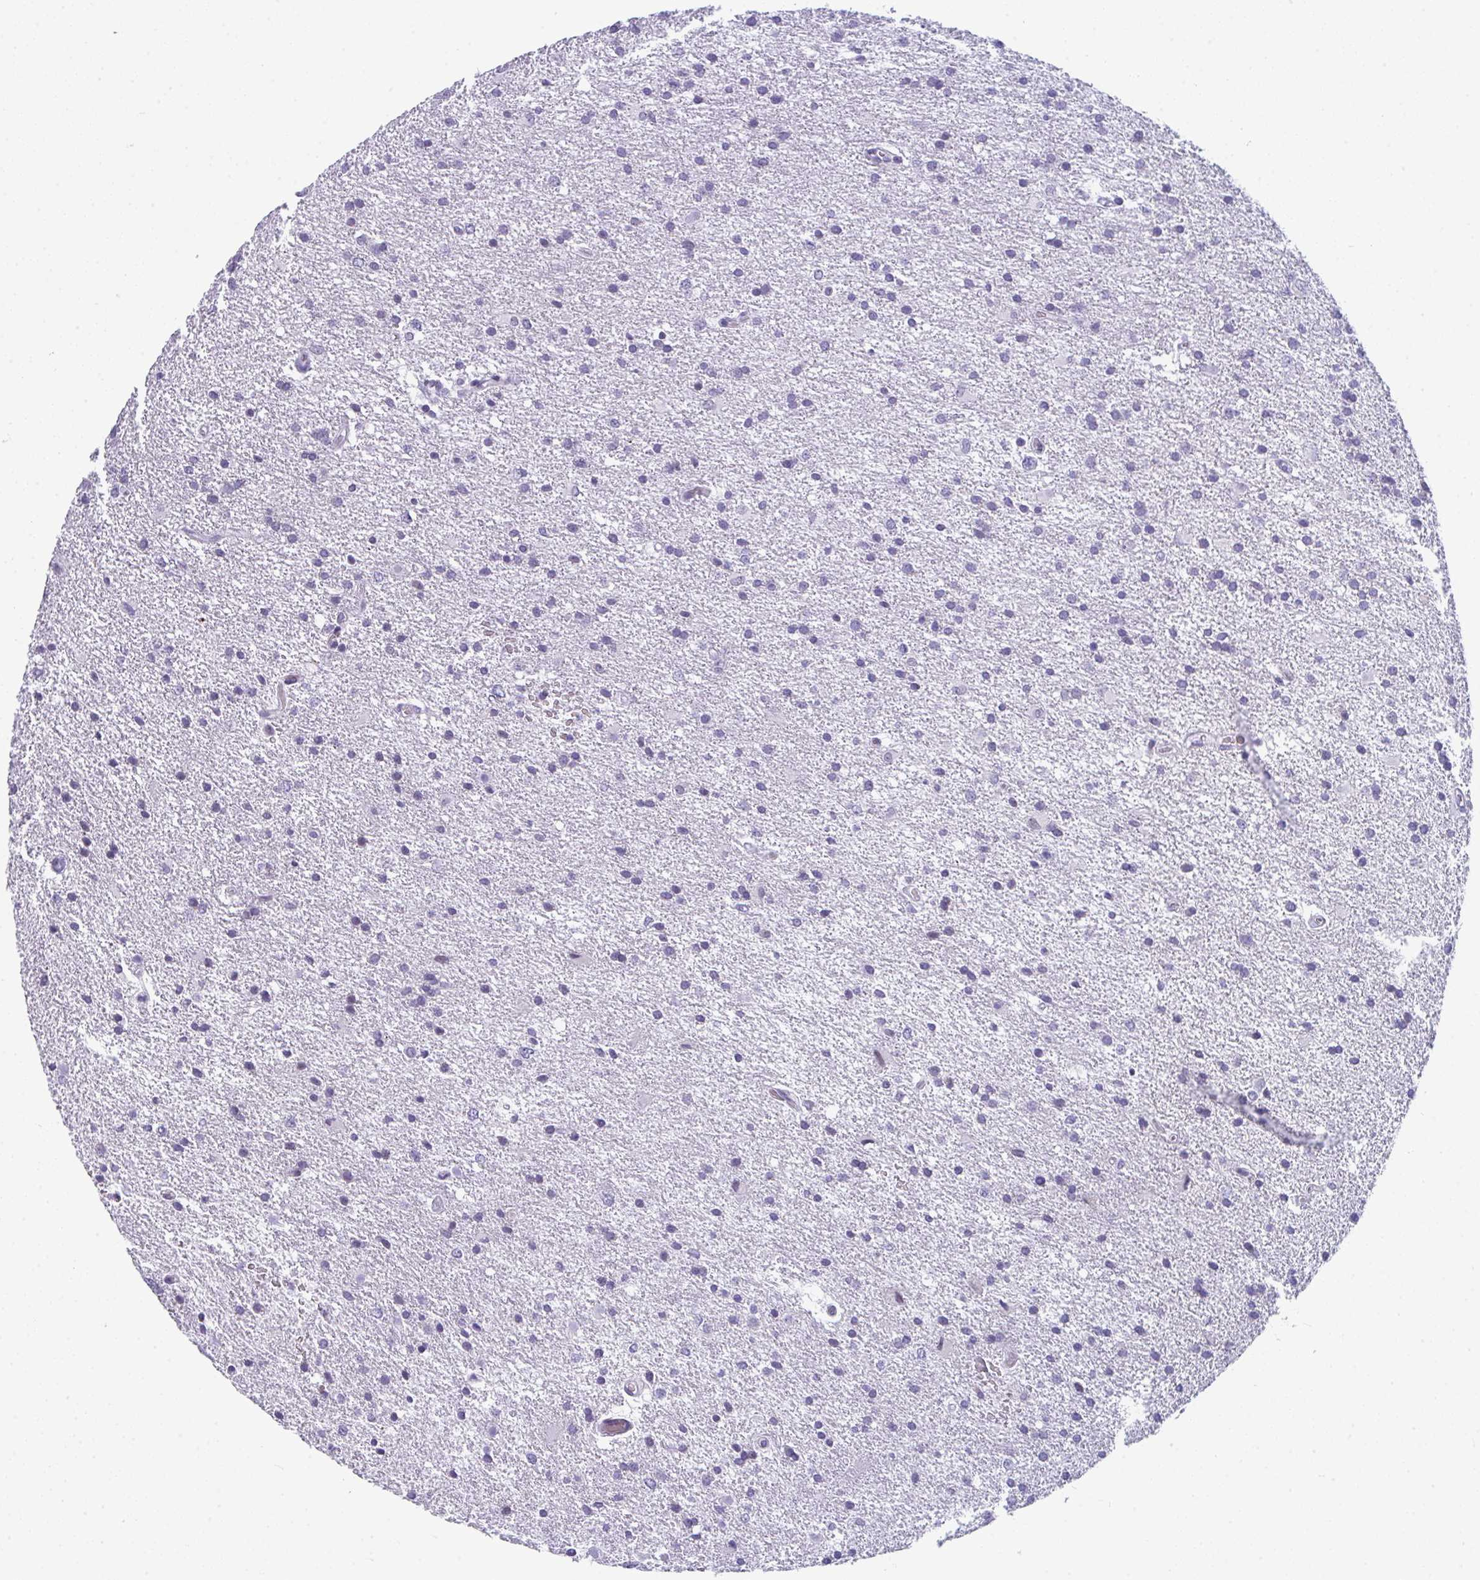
{"staining": {"intensity": "negative", "quantity": "none", "location": "none"}, "tissue": "glioma", "cell_type": "Tumor cells", "image_type": "cancer", "snomed": [{"axis": "morphology", "description": "Glioma, malignant, High grade"}, {"axis": "topography", "description": "Brain"}], "caption": "Malignant glioma (high-grade) stained for a protein using IHC exhibits no positivity tumor cells.", "gene": "CDK13", "patient": {"sex": "male", "age": 68}}